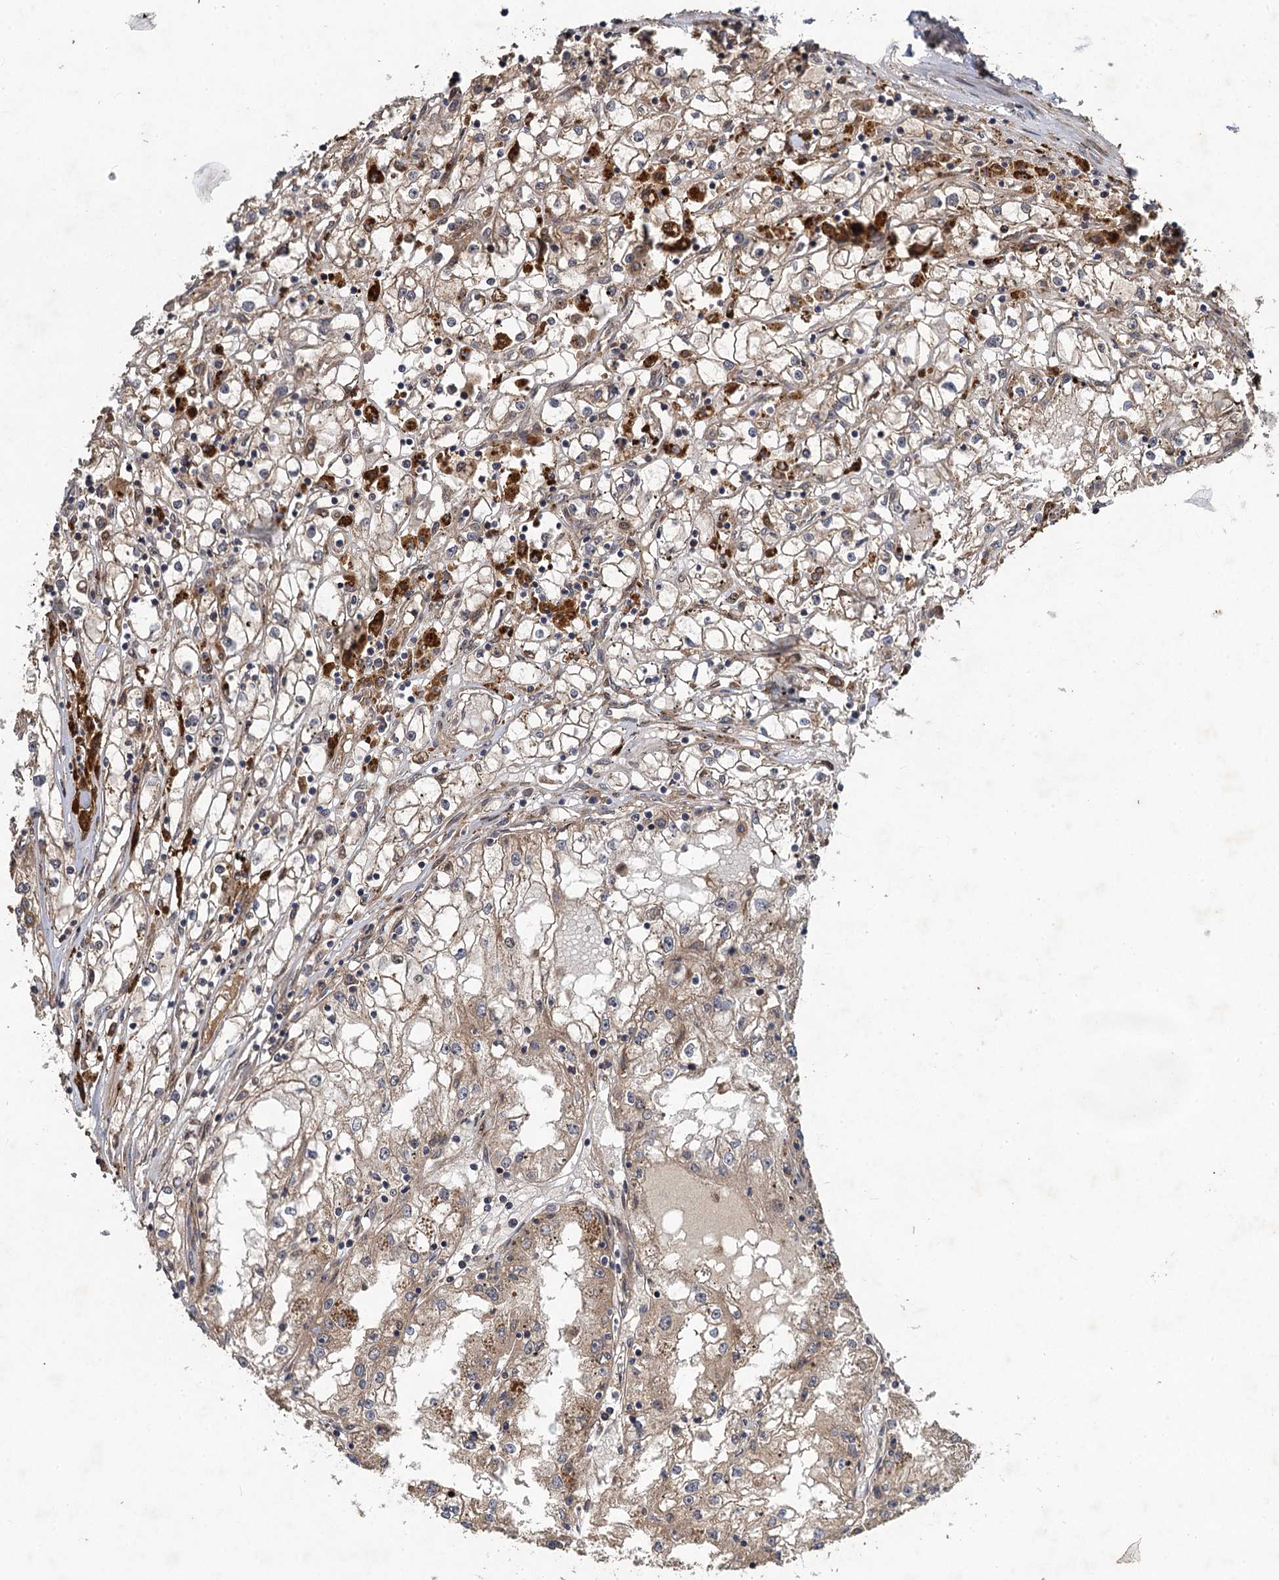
{"staining": {"intensity": "weak", "quantity": "25%-75%", "location": "cytoplasmic/membranous"}, "tissue": "renal cancer", "cell_type": "Tumor cells", "image_type": "cancer", "snomed": [{"axis": "morphology", "description": "Adenocarcinoma, NOS"}, {"axis": "topography", "description": "Kidney"}], "caption": "DAB (3,3'-diaminobenzidine) immunohistochemical staining of renal adenocarcinoma exhibits weak cytoplasmic/membranous protein staining in approximately 25%-75% of tumor cells.", "gene": "NUDT22", "patient": {"sex": "male", "age": 56}}